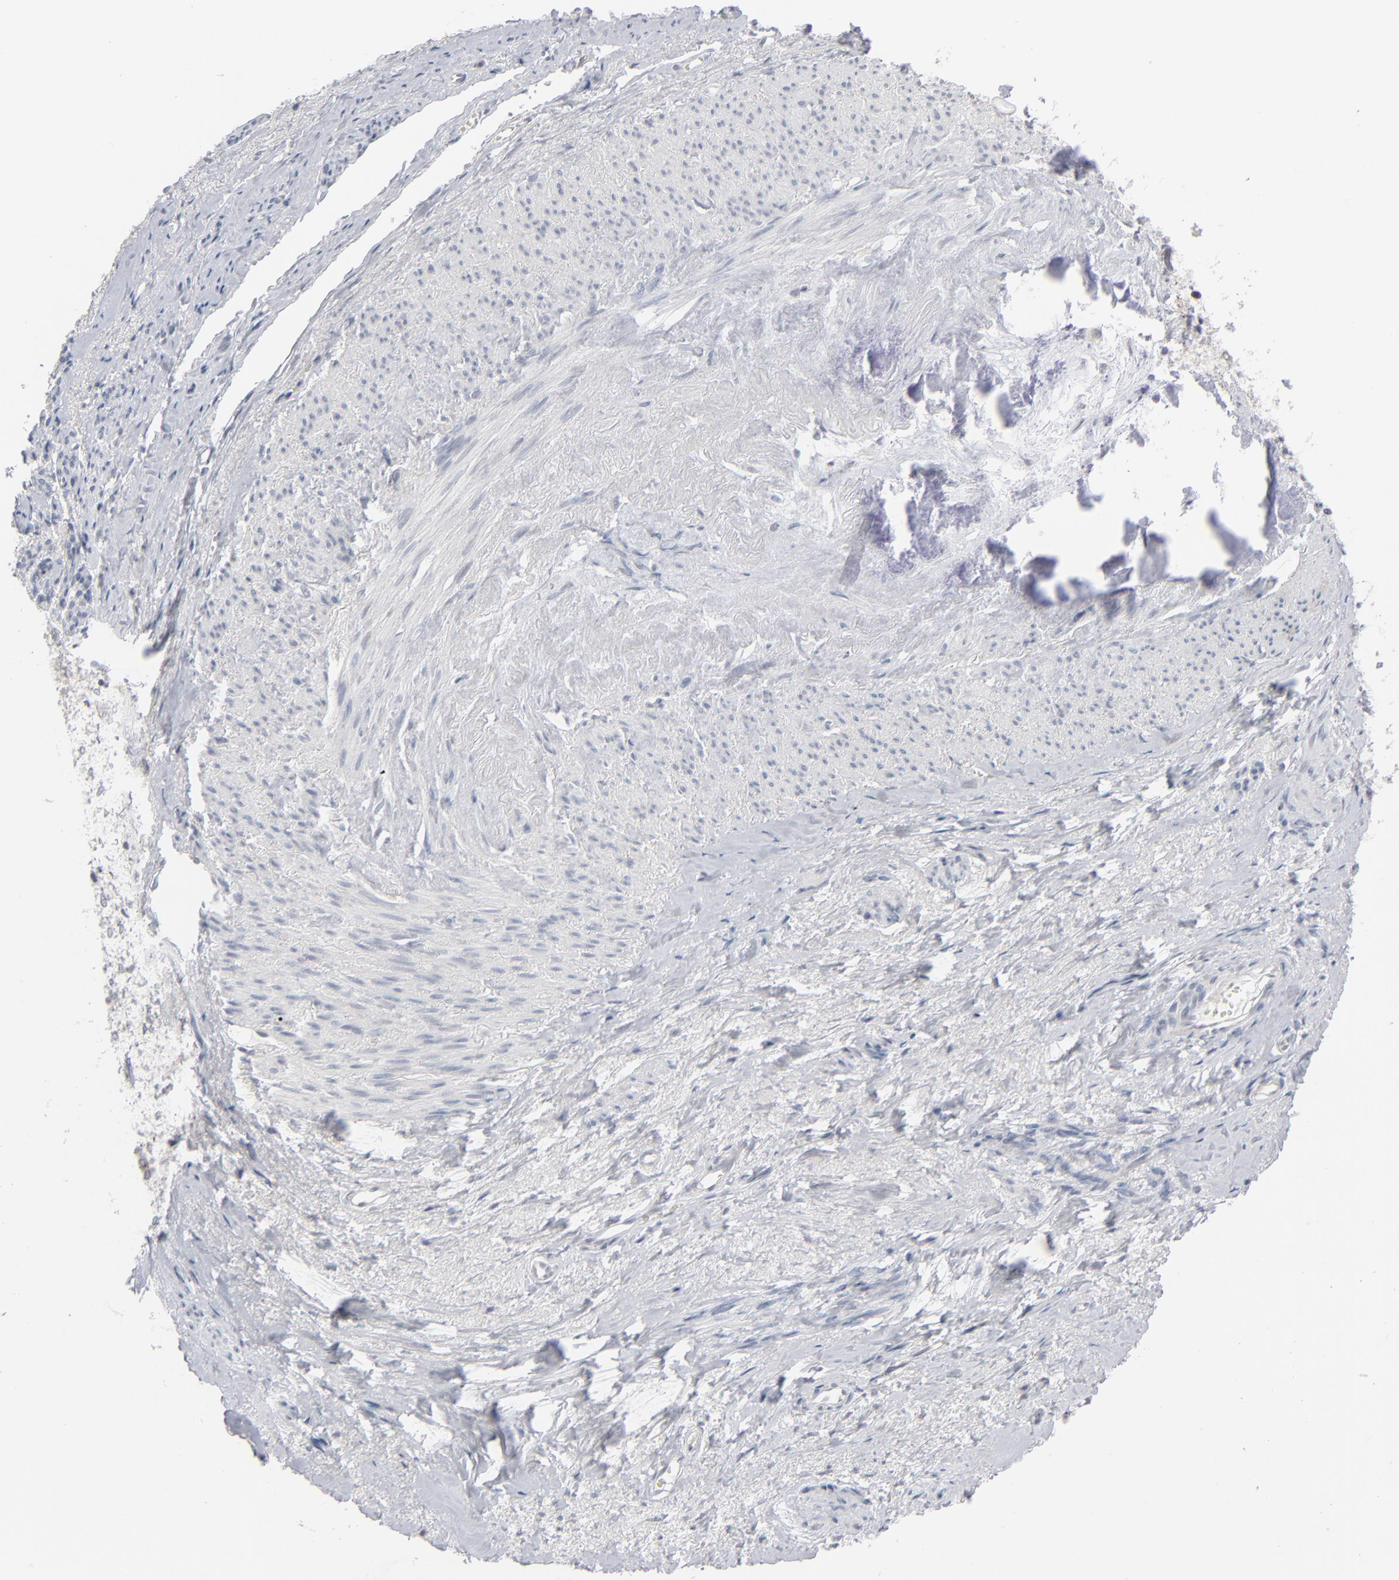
{"staining": {"intensity": "negative", "quantity": "none", "location": "none"}, "tissue": "endometrial cancer", "cell_type": "Tumor cells", "image_type": "cancer", "snomed": [{"axis": "morphology", "description": "Adenocarcinoma, NOS"}, {"axis": "topography", "description": "Endometrium"}], "caption": "Tumor cells show no significant protein staining in endometrial cancer (adenocarcinoma).", "gene": "POF1B", "patient": {"sex": "female", "age": 75}}